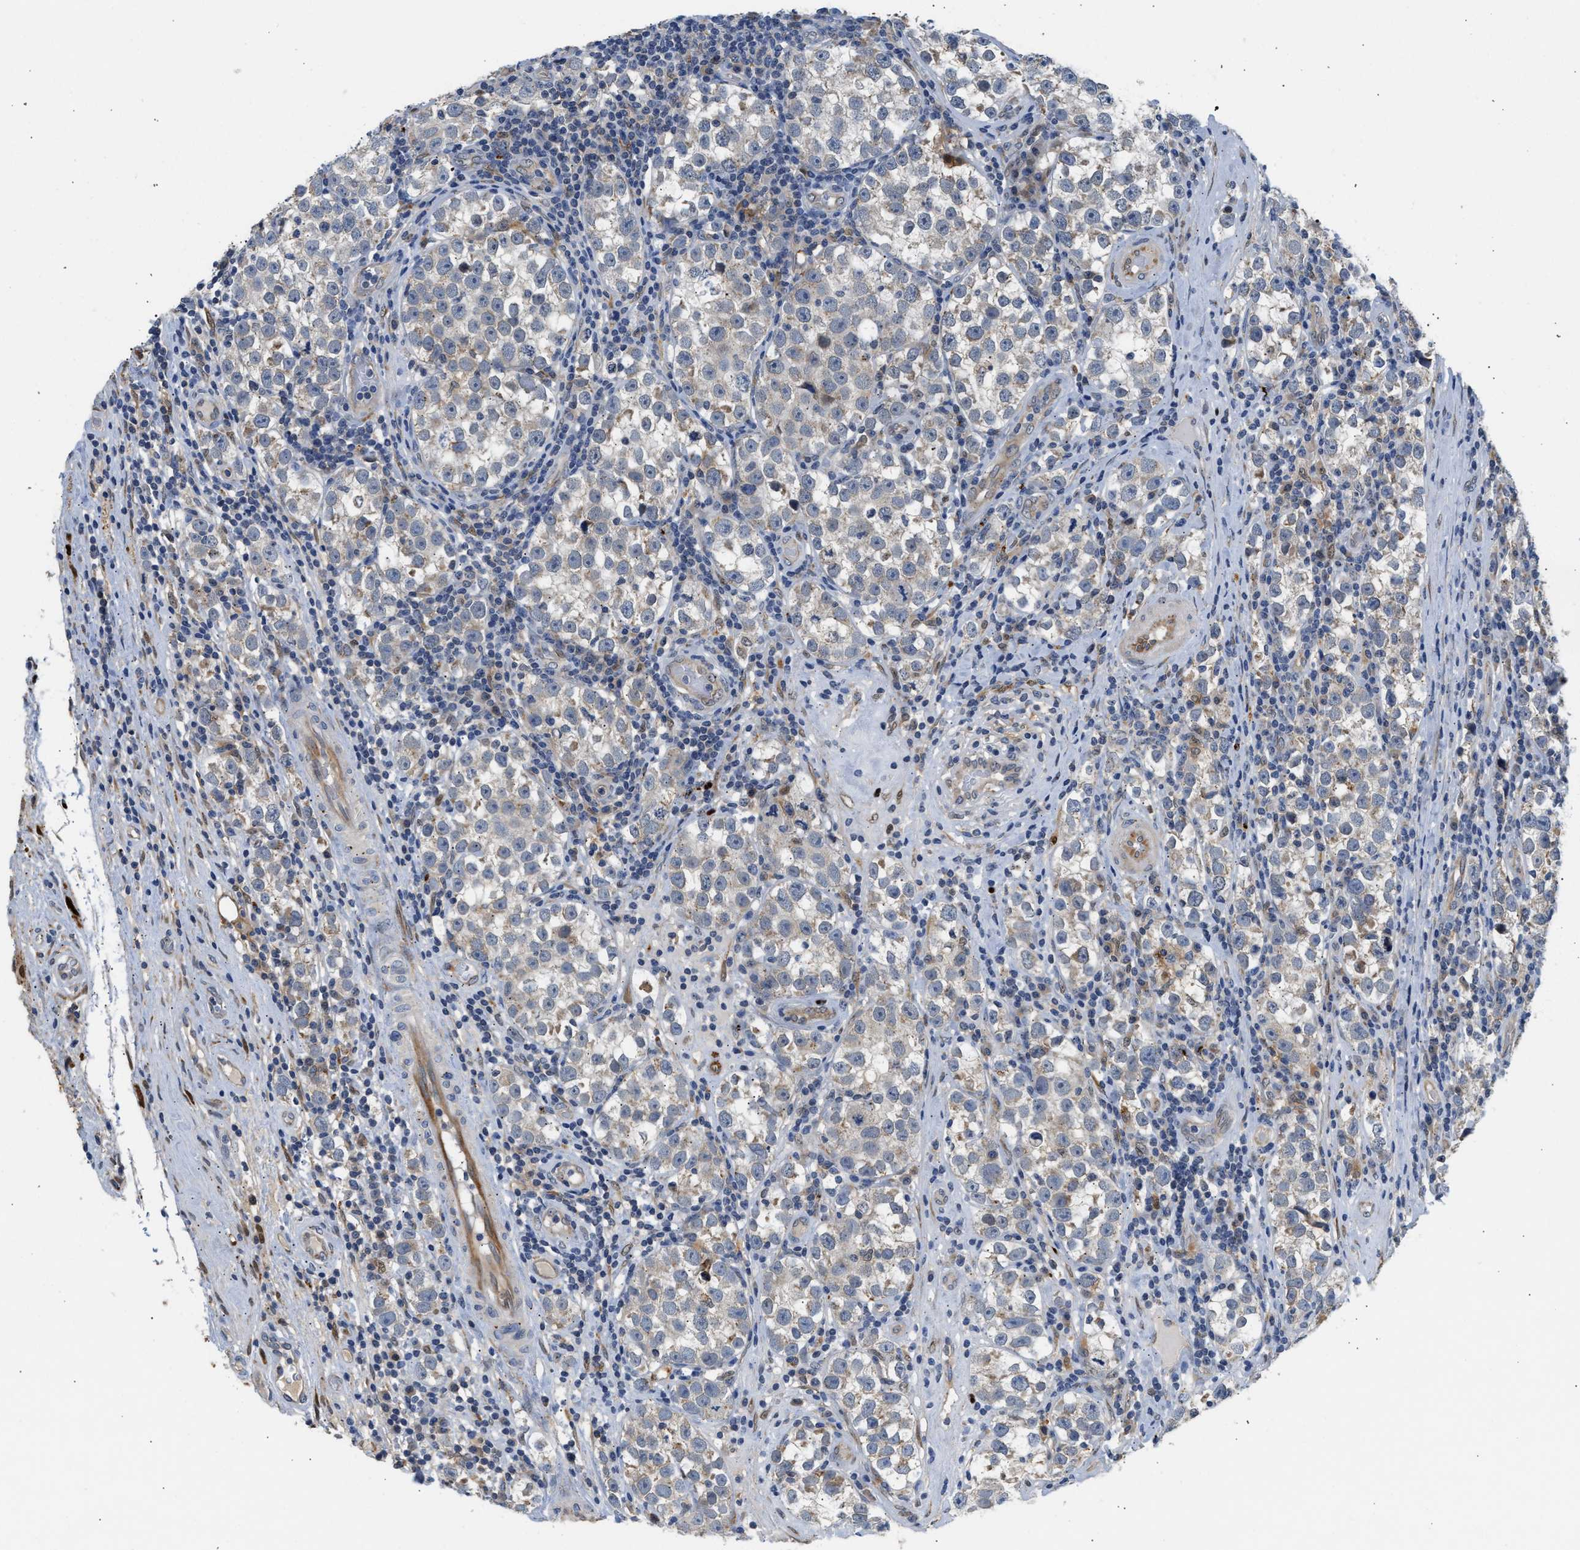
{"staining": {"intensity": "weak", "quantity": "<25%", "location": "cytoplasmic/membranous"}, "tissue": "testis cancer", "cell_type": "Tumor cells", "image_type": "cancer", "snomed": [{"axis": "morphology", "description": "Normal tissue, NOS"}, {"axis": "morphology", "description": "Seminoma, NOS"}, {"axis": "topography", "description": "Testis"}], "caption": "Tumor cells are negative for protein expression in human seminoma (testis). (DAB immunohistochemistry visualized using brightfield microscopy, high magnification).", "gene": "PPM1L", "patient": {"sex": "male", "age": 43}}